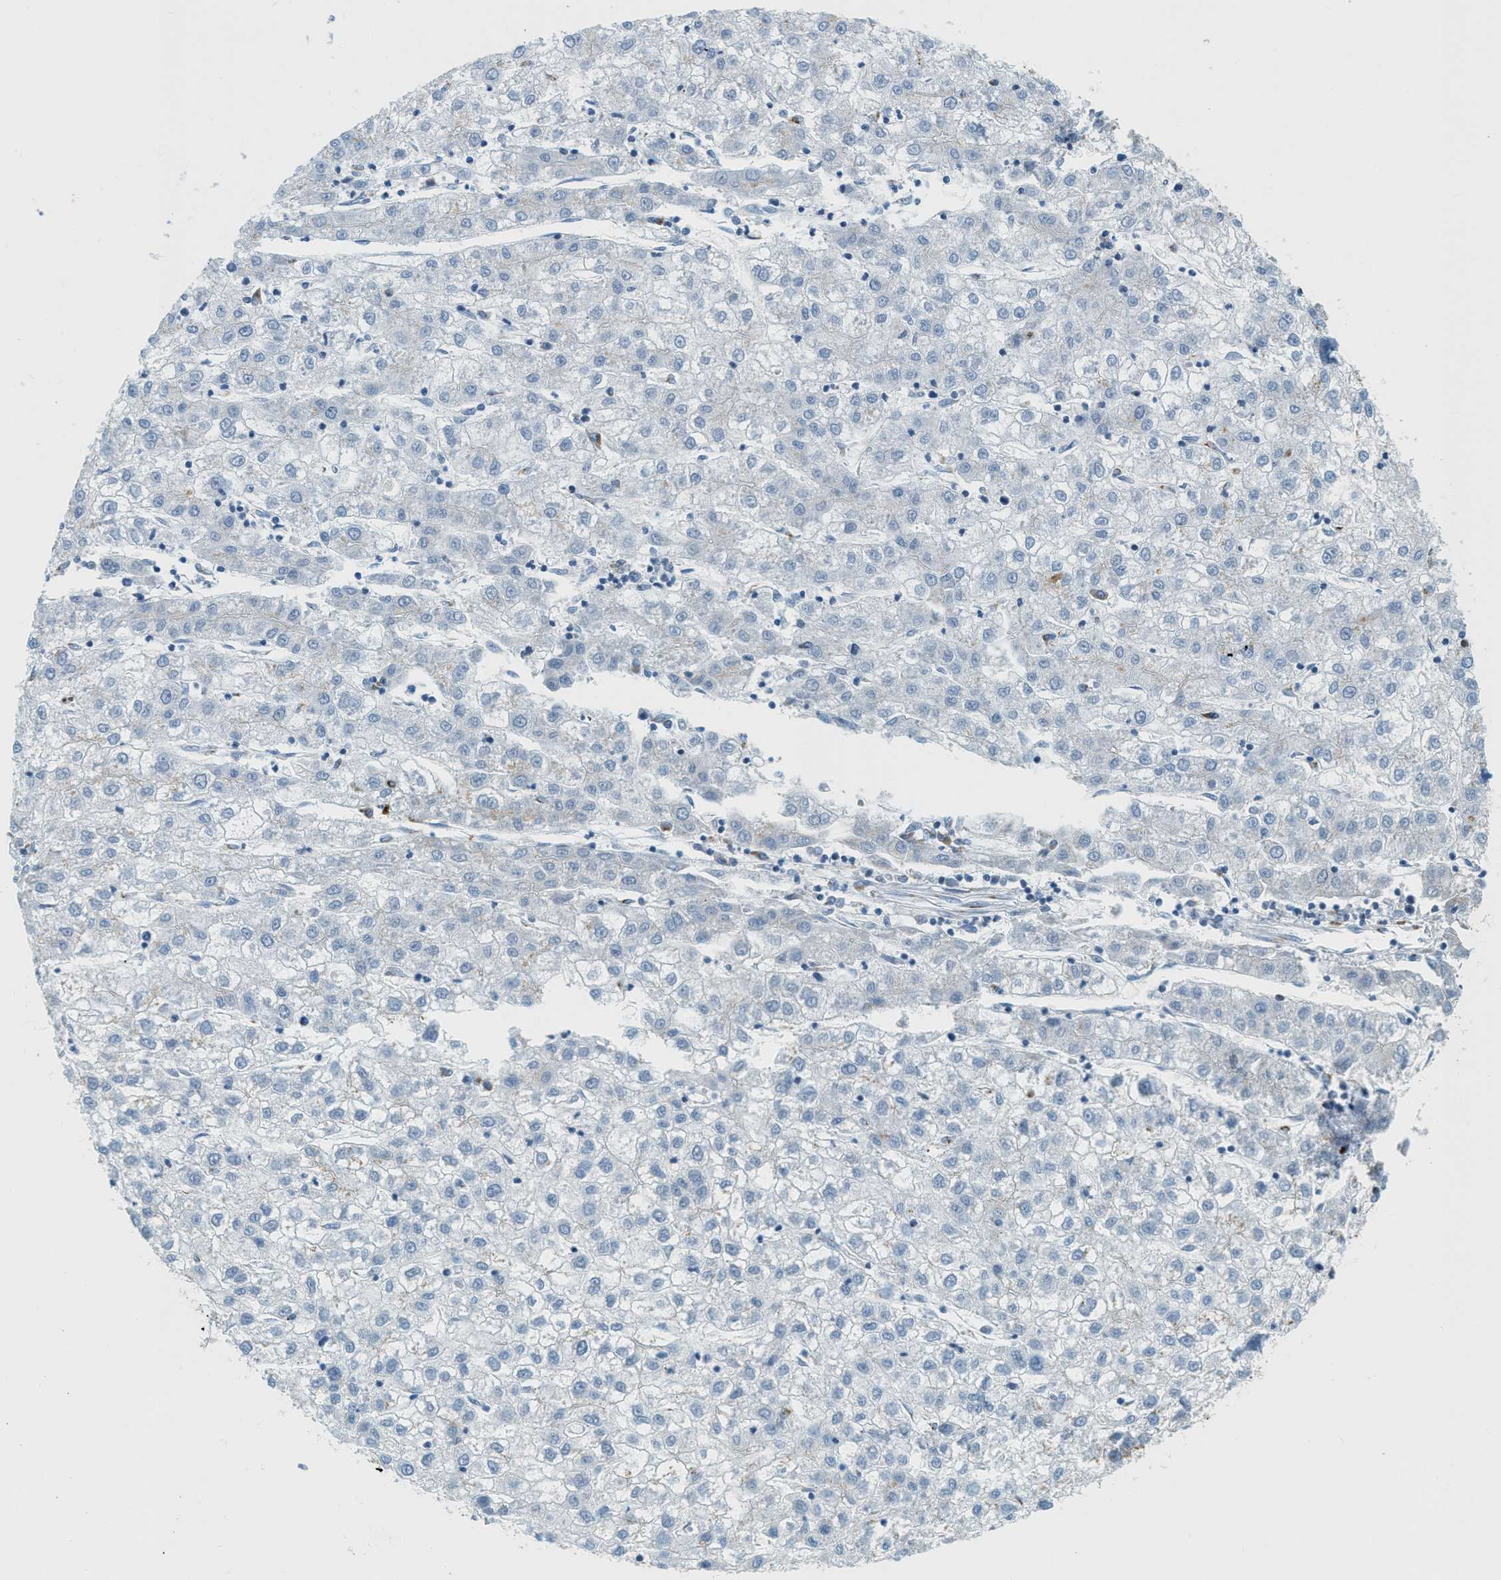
{"staining": {"intensity": "negative", "quantity": "none", "location": "none"}, "tissue": "liver cancer", "cell_type": "Tumor cells", "image_type": "cancer", "snomed": [{"axis": "morphology", "description": "Carcinoma, Hepatocellular, NOS"}, {"axis": "topography", "description": "Liver"}], "caption": "Tumor cells are negative for brown protein staining in liver cancer. Brightfield microscopy of IHC stained with DAB (brown) and hematoxylin (blue), captured at high magnification.", "gene": "ENTPD4", "patient": {"sex": "male", "age": 72}}